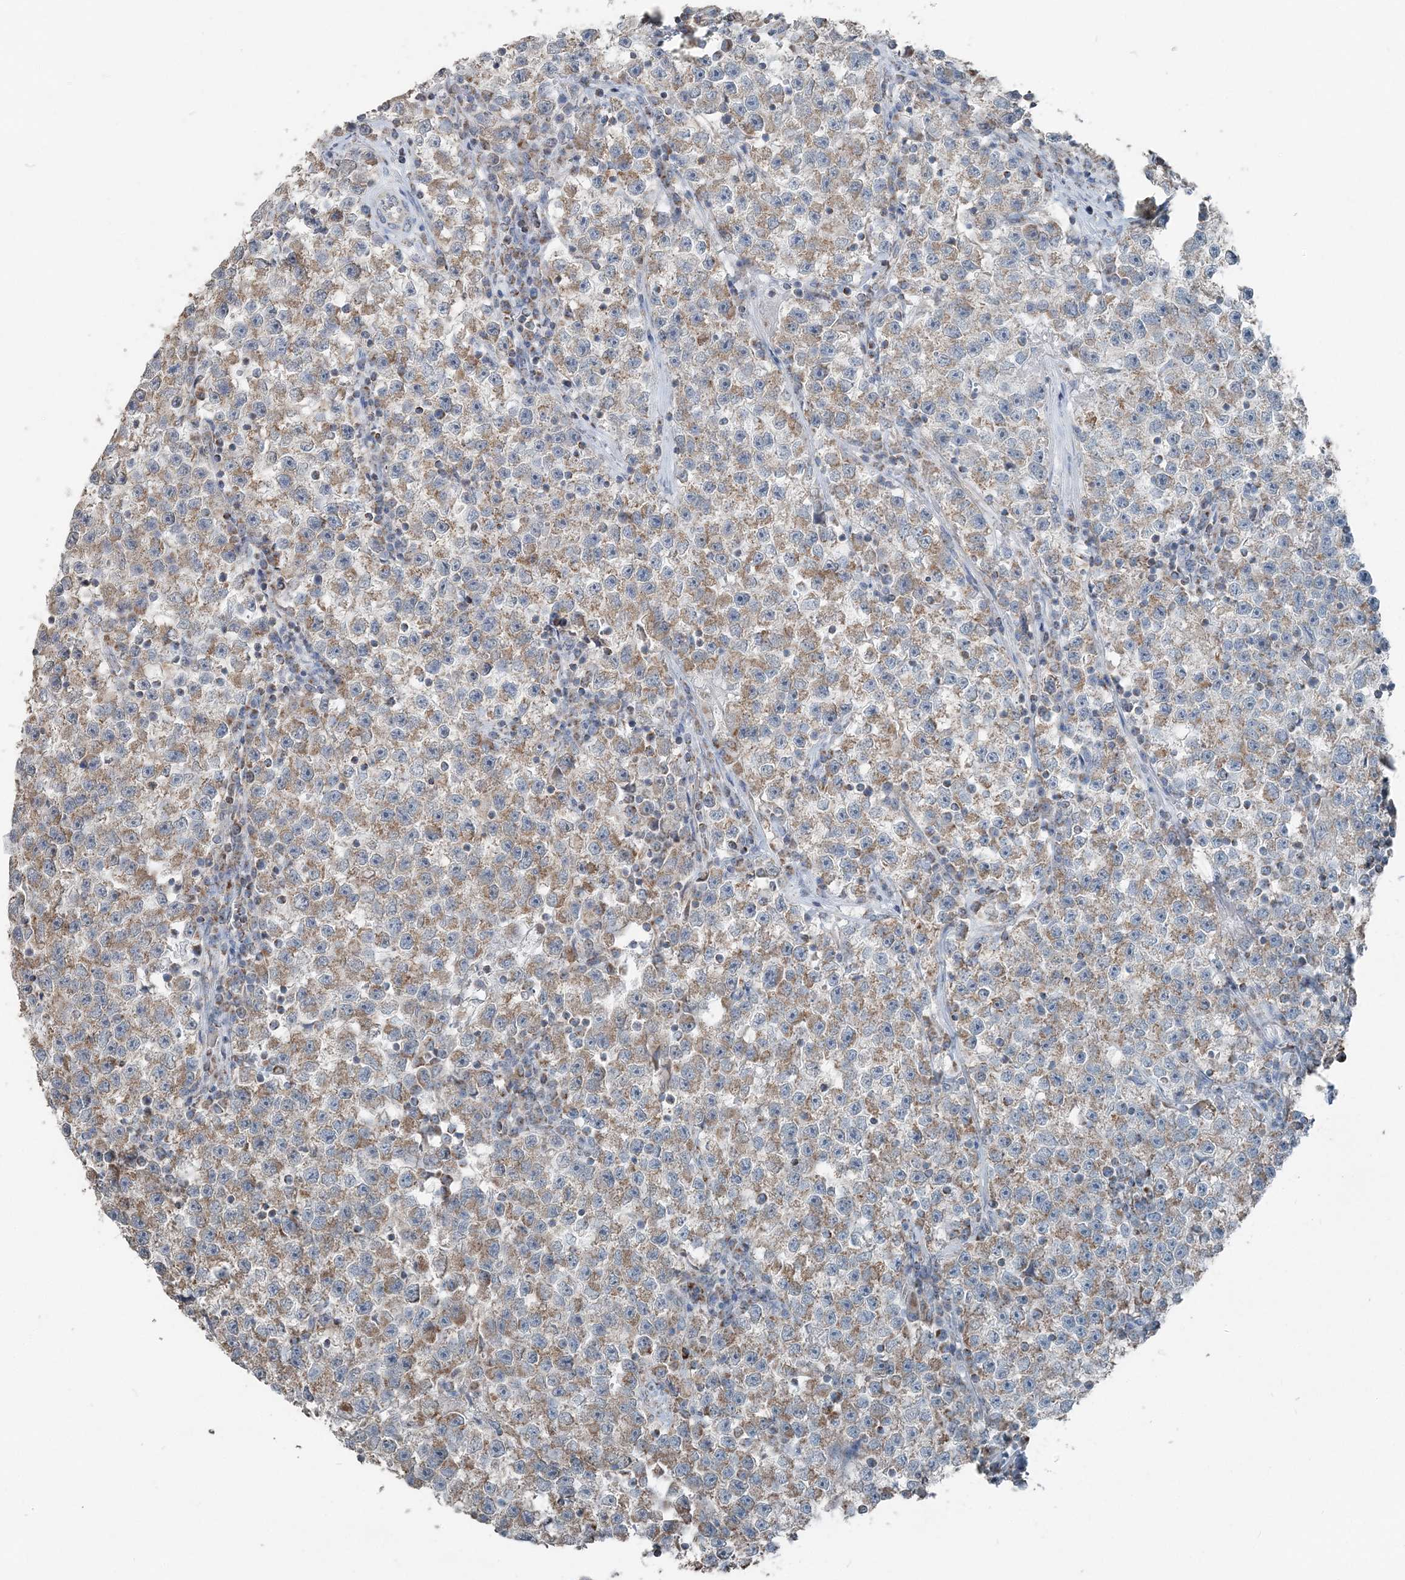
{"staining": {"intensity": "moderate", "quantity": ">75%", "location": "cytoplasmic/membranous"}, "tissue": "testis cancer", "cell_type": "Tumor cells", "image_type": "cancer", "snomed": [{"axis": "morphology", "description": "Seminoma, NOS"}, {"axis": "topography", "description": "Testis"}], "caption": "IHC (DAB (3,3'-diaminobenzidine)) staining of seminoma (testis) displays moderate cytoplasmic/membranous protein expression in approximately >75% of tumor cells. Immunohistochemistry (ihc) stains the protein of interest in brown and the nuclei are stained blue.", "gene": "SUCLG1", "patient": {"sex": "male", "age": 22}}